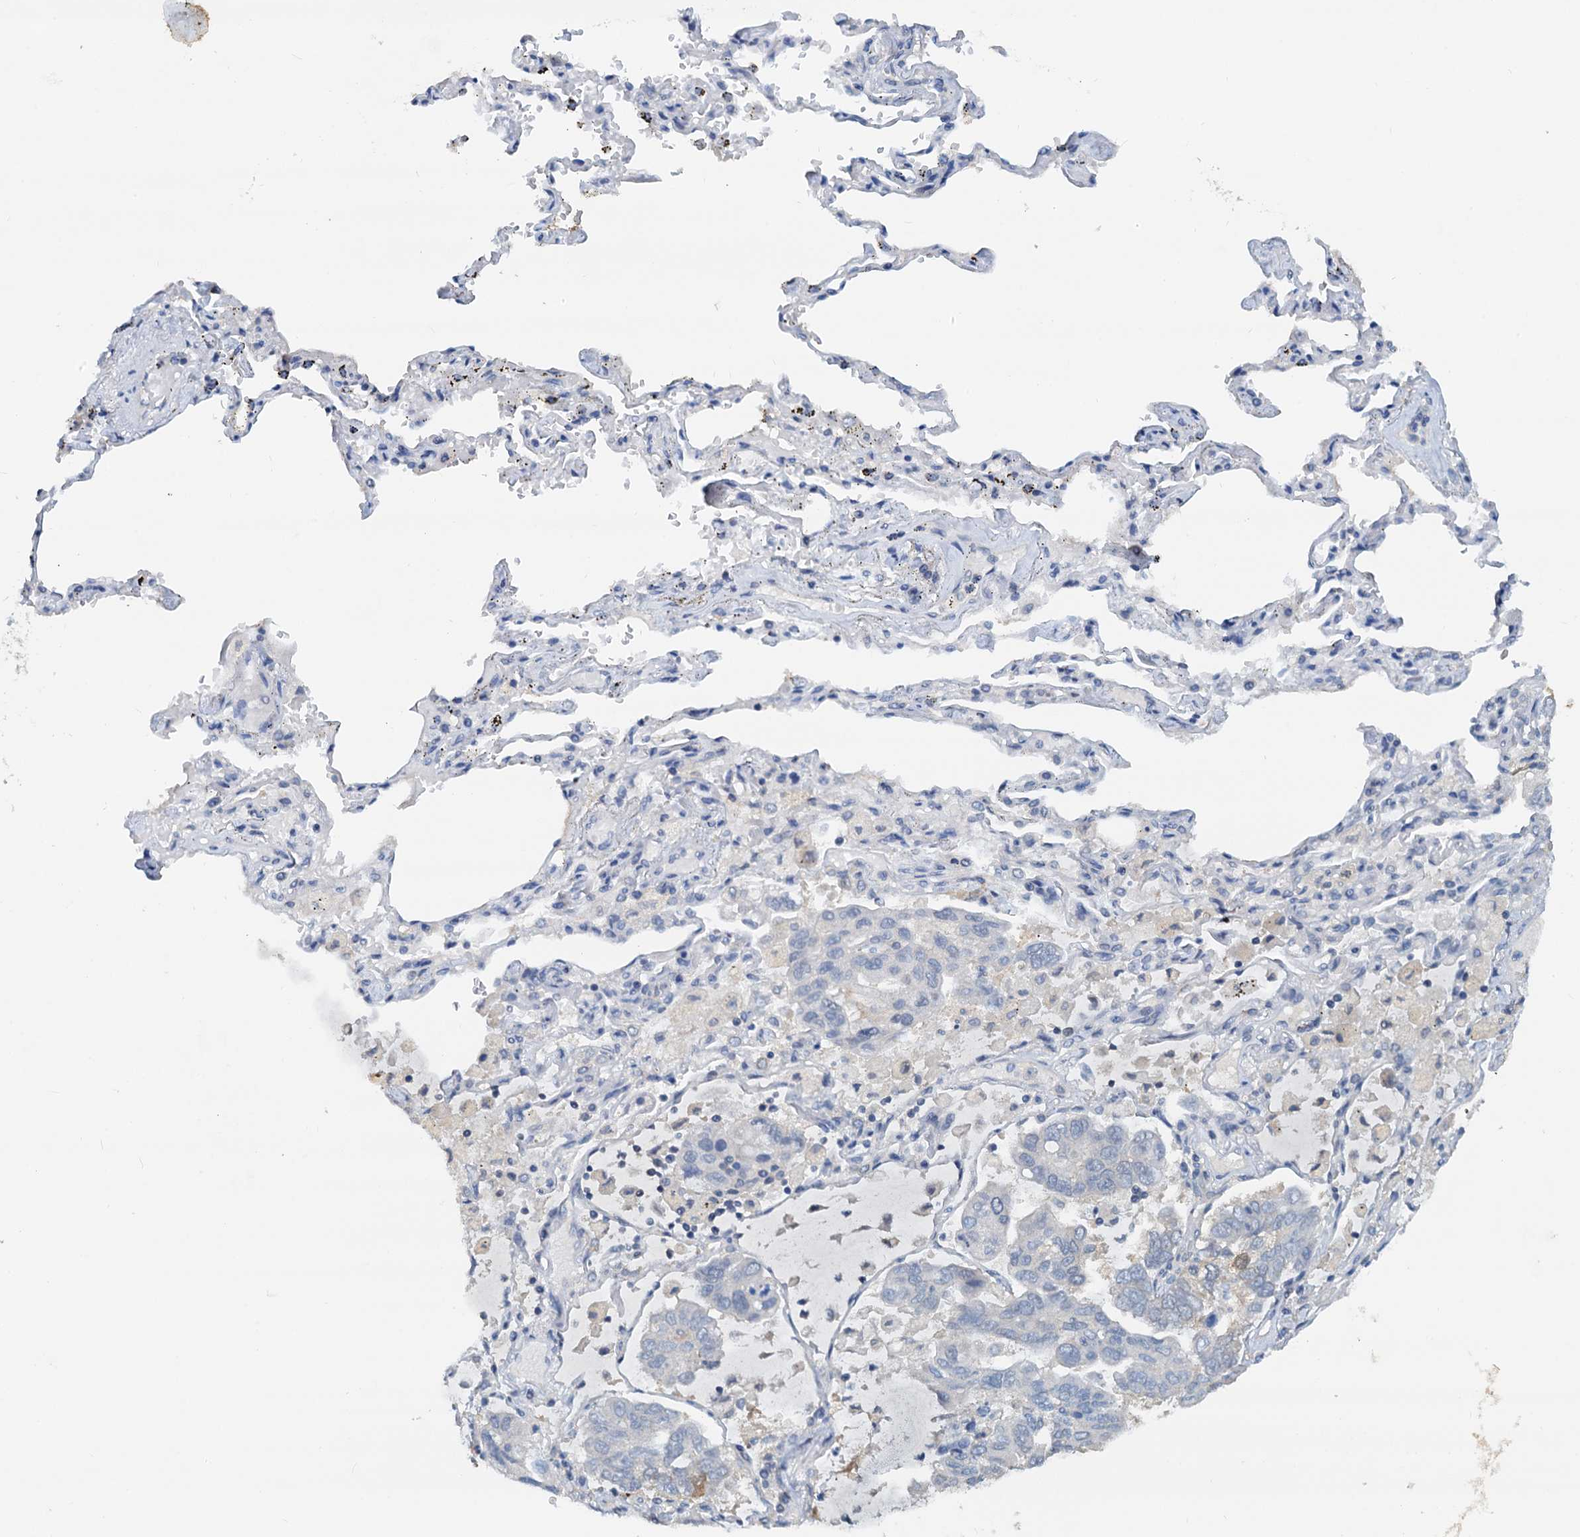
{"staining": {"intensity": "negative", "quantity": "none", "location": "none"}, "tissue": "lung cancer", "cell_type": "Tumor cells", "image_type": "cancer", "snomed": [{"axis": "morphology", "description": "Adenocarcinoma, NOS"}, {"axis": "topography", "description": "Lung"}], "caption": "Adenocarcinoma (lung) was stained to show a protein in brown. There is no significant positivity in tumor cells. (DAB (3,3'-diaminobenzidine) immunohistochemistry (IHC) visualized using brightfield microscopy, high magnification).", "gene": "PTGES3", "patient": {"sex": "male", "age": 64}}